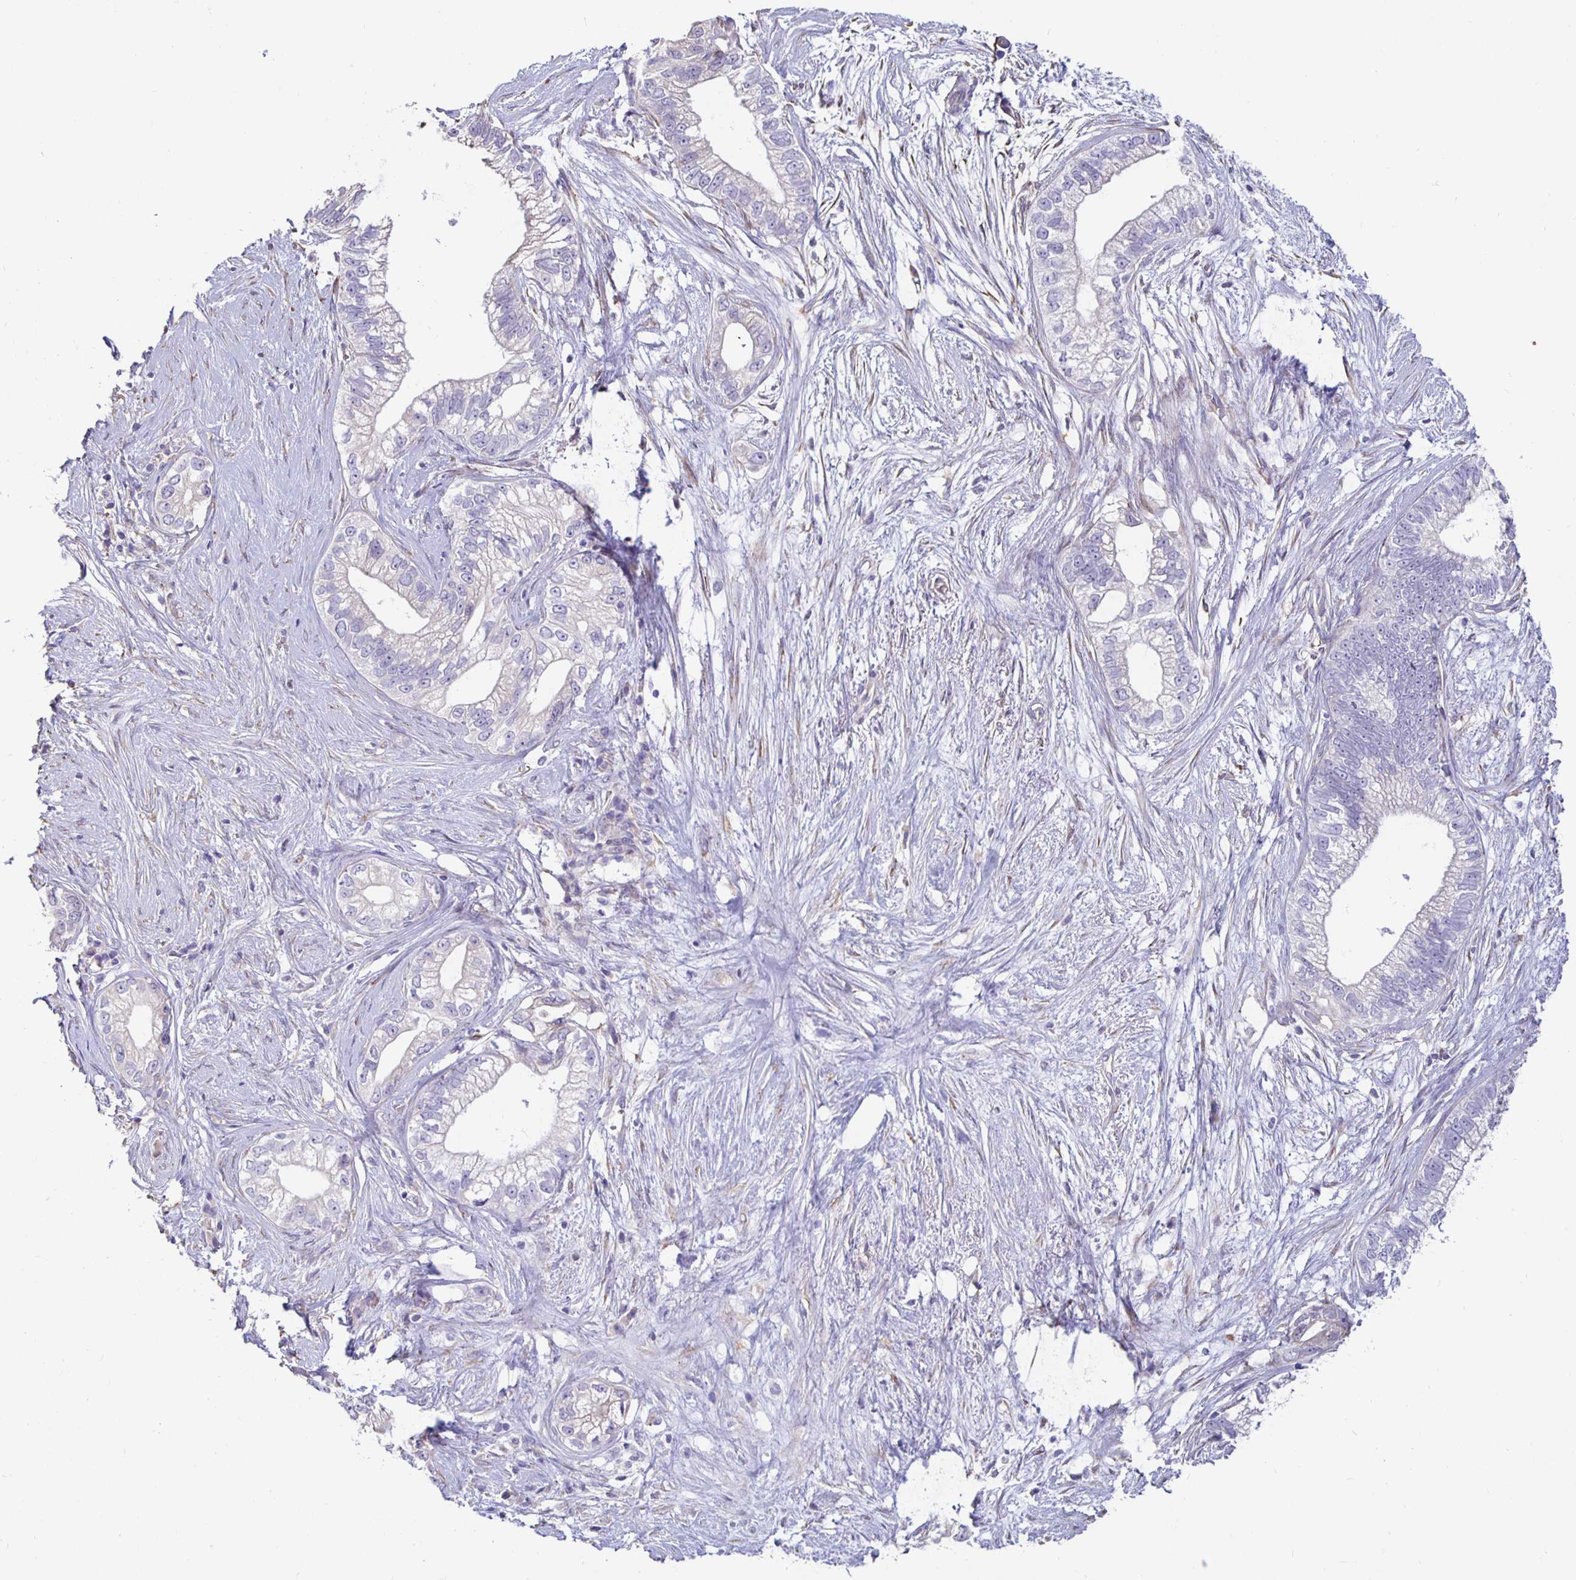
{"staining": {"intensity": "negative", "quantity": "none", "location": "none"}, "tissue": "pancreatic cancer", "cell_type": "Tumor cells", "image_type": "cancer", "snomed": [{"axis": "morphology", "description": "Adenocarcinoma, NOS"}, {"axis": "topography", "description": "Pancreas"}], "caption": "Human pancreatic cancer stained for a protein using IHC shows no positivity in tumor cells.", "gene": "DNAI2", "patient": {"sex": "male", "age": 70}}